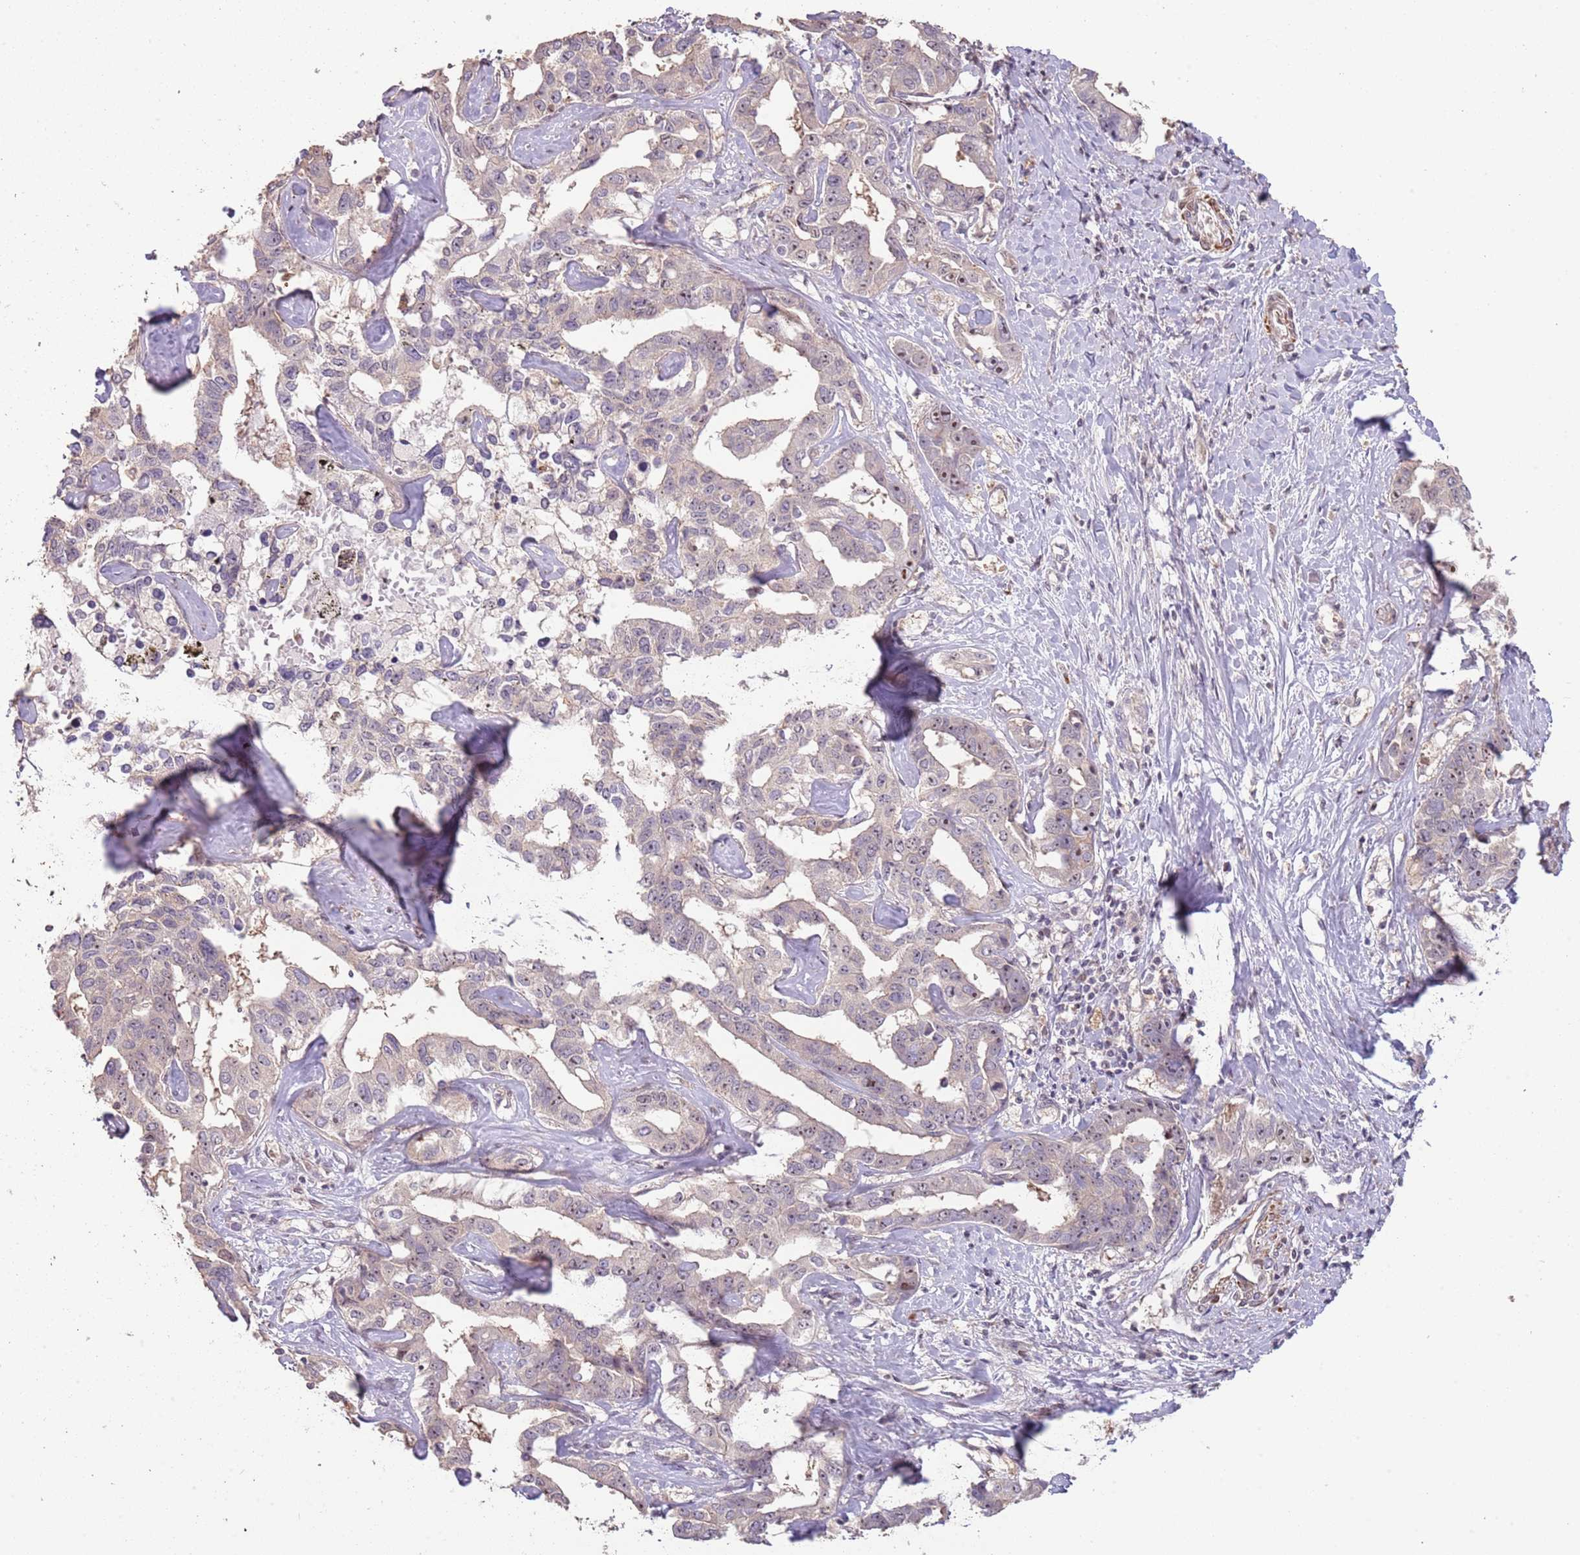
{"staining": {"intensity": "negative", "quantity": "none", "location": "none"}, "tissue": "liver cancer", "cell_type": "Tumor cells", "image_type": "cancer", "snomed": [{"axis": "morphology", "description": "Cholangiocarcinoma"}, {"axis": "topography", "description": "Liver"}], "caption": "IHC photomicrograph of human liver cancer (cholangiocarcinoma) stained for a protein (brown), which demonstrates no positivity in tumor cells.", "gene": "ADTRP", "patient": {"sex": "male", "age": 59}}